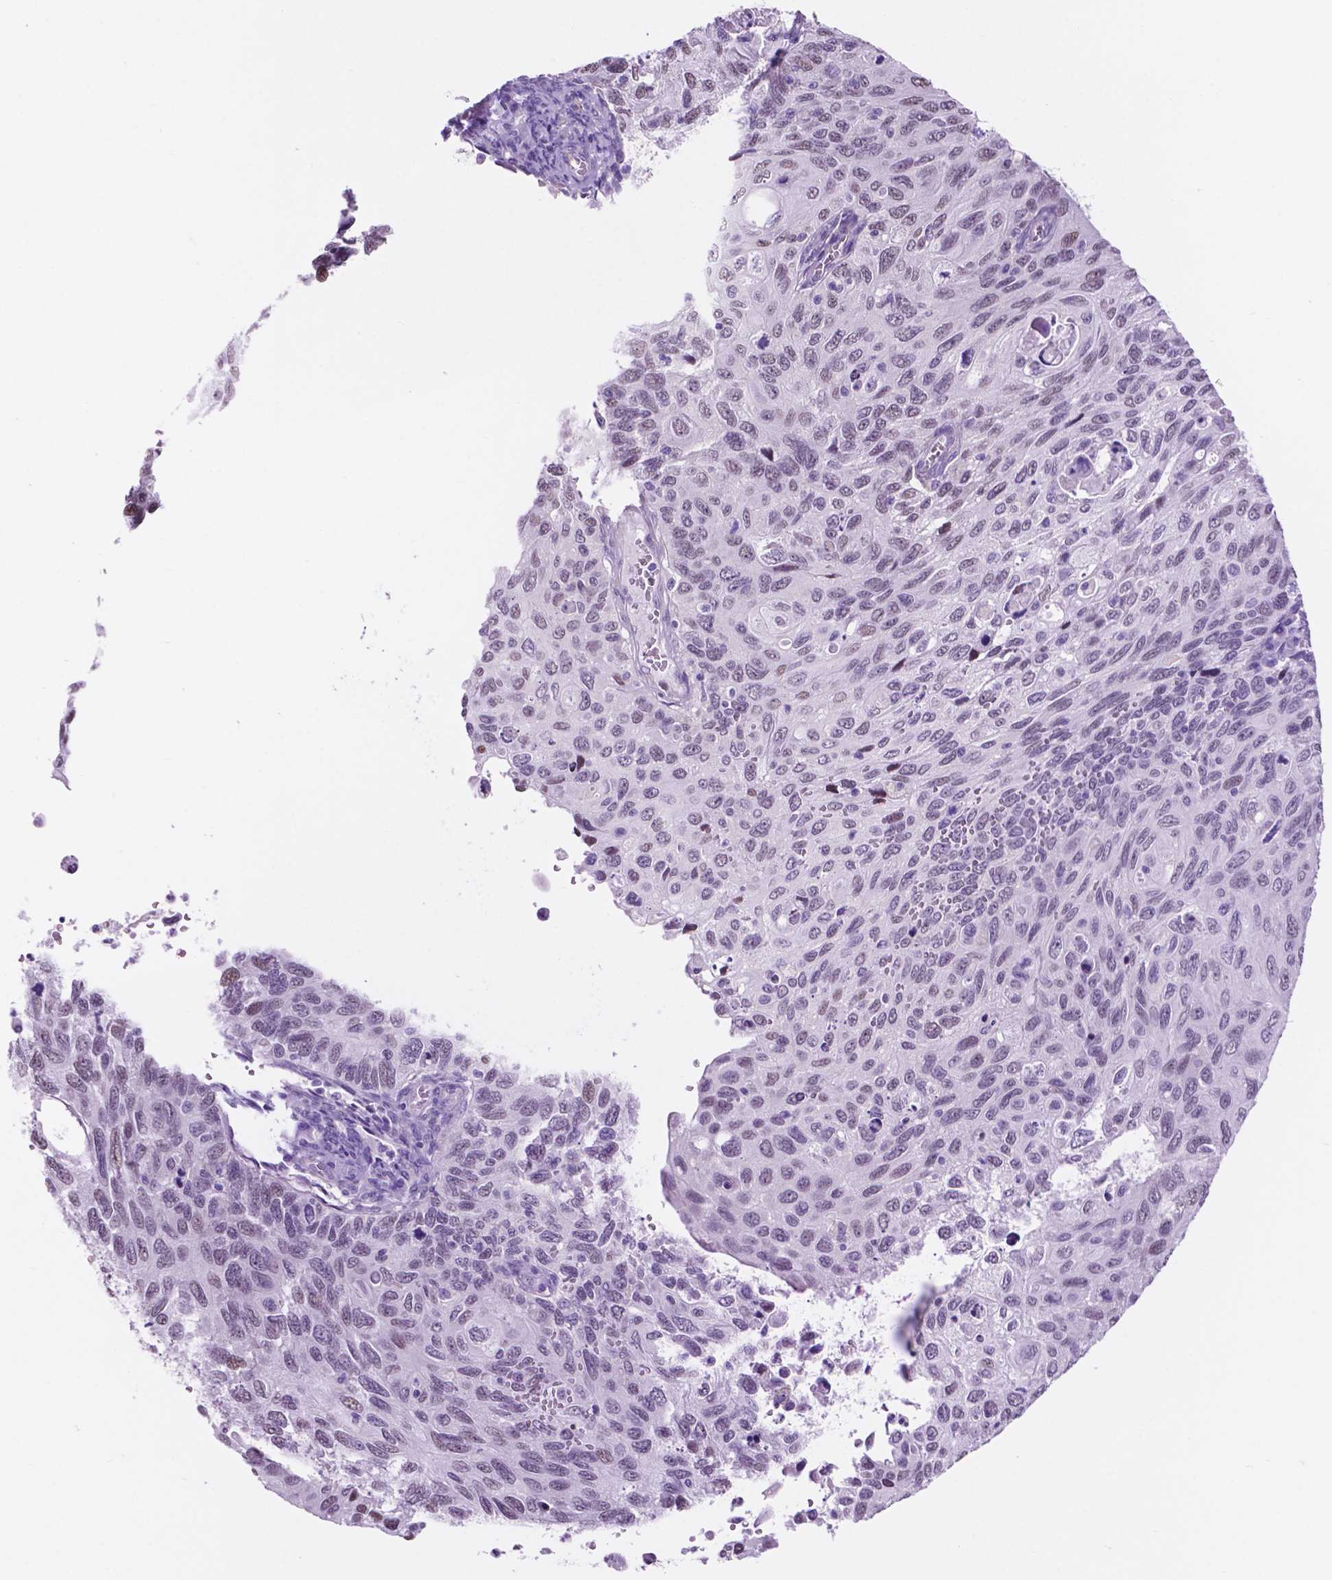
{"staining": {"intensity": "negative", "quantity": "none", "location": "none"}, "tissue": "cervical cancer", "cell_type": "Tumor cells", "image_type": "cancer", "snomed": [{"axis": "morphology", "description": "Squamous cell carcinoma, NOS"}, {"axis": "topography", "description": "Cervix"}], "caption": "This histopathology image is of cervical squamous cell carcinoma stained with IHC to label a protein in brown with the nuclei are counter-stained blue. There is no positivity in tumor cells. (DAB immunohistochemistry (IHC) visualized using brightfield microscopy, high magnification).", "gene": "ACY3", "patient": {"sex": "female", "age": 70}}